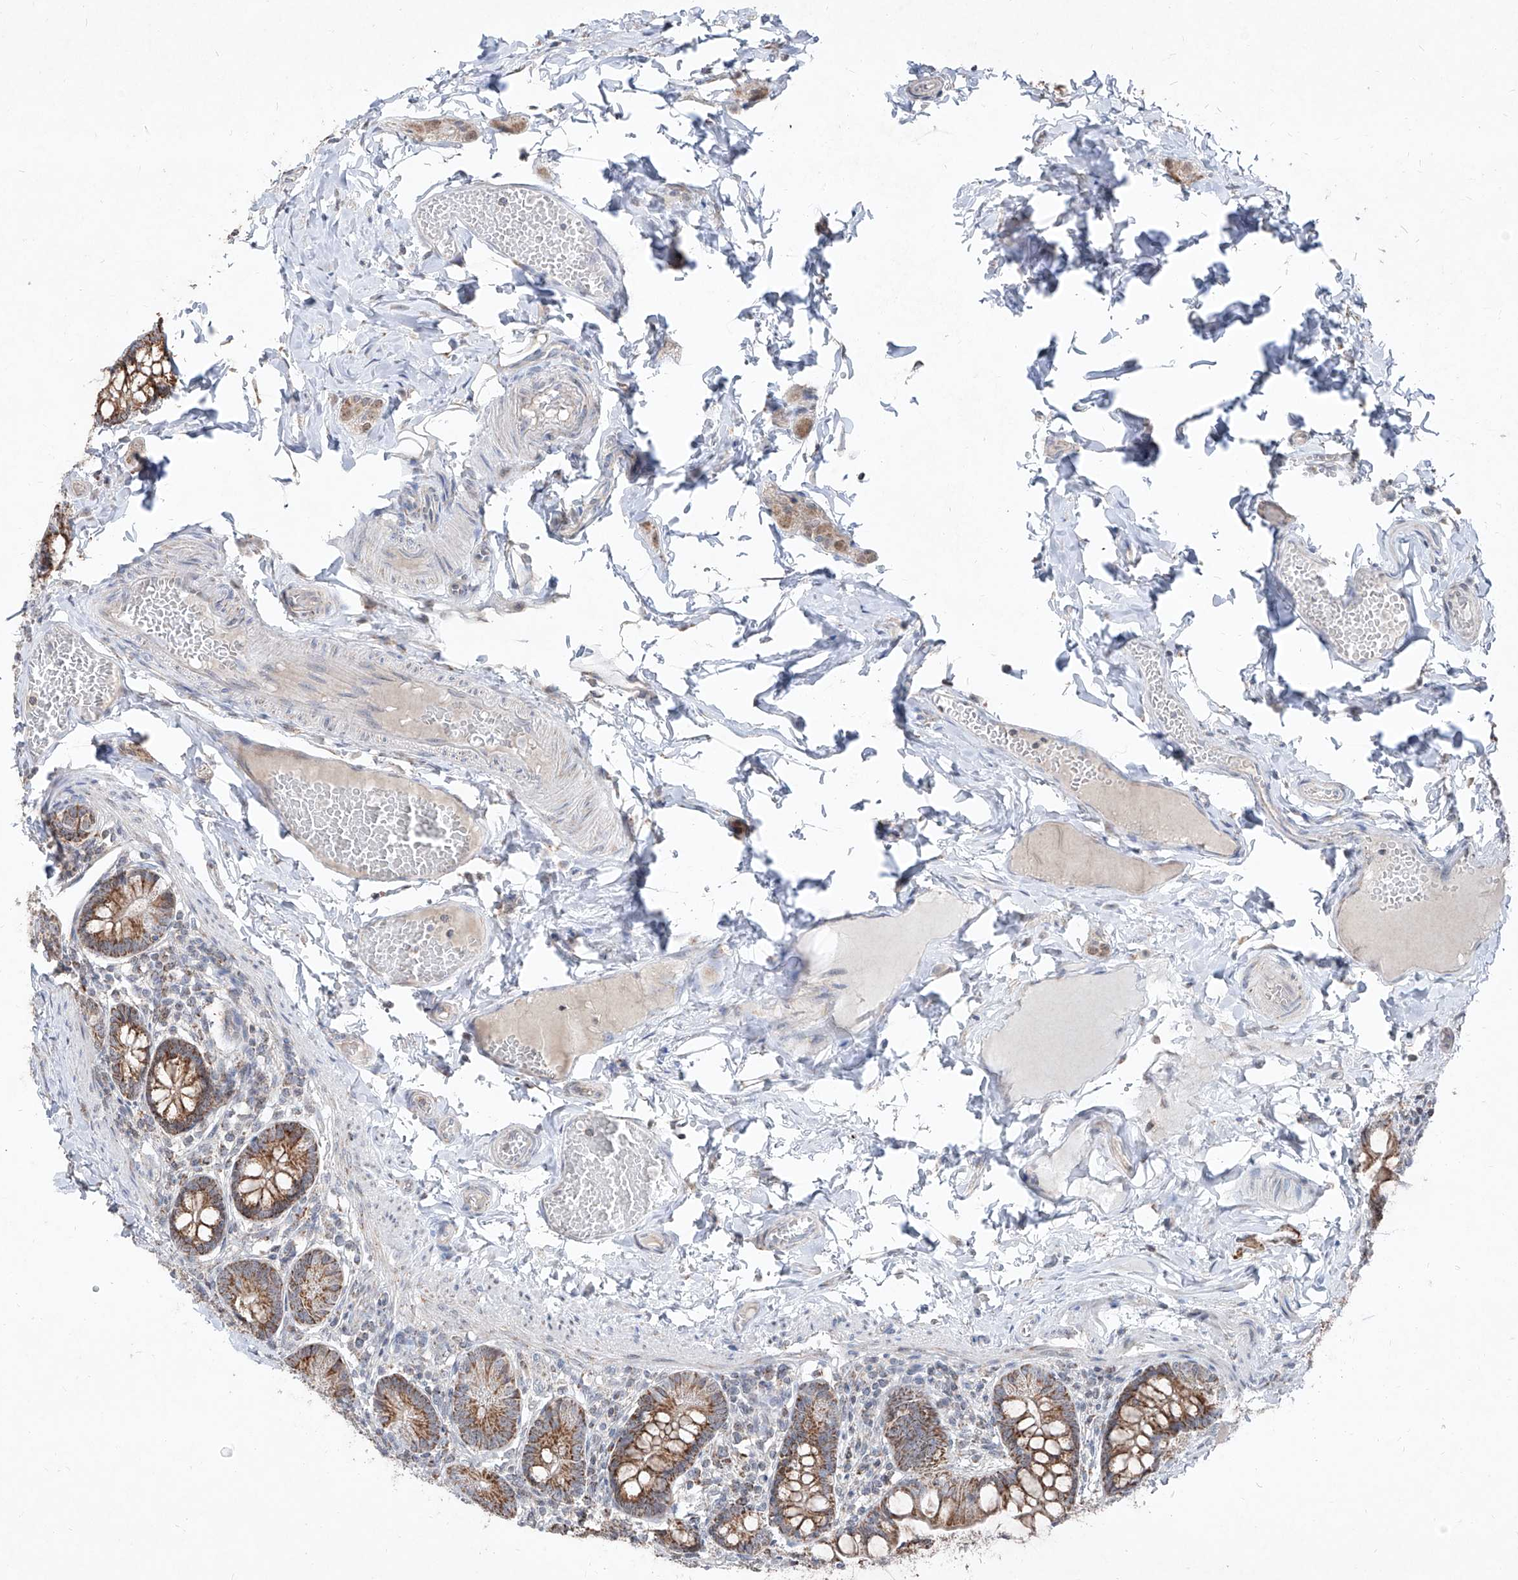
{"staining": {"intensity": "strong", "quantity": ">75%", "location": "cytoplasmic/membranous"}, "tissue": "small intestine", "cell_type": "Glandular cells", "image_type": "normal", "snomed": [{"axis": "morphology", "description": "Normal tissue, NOS"}, {"axis": "topography", "description": "Small intestine"}], "caption": "This image displays immunohistochemistry (IHC) staining of unremarkable human small intestine, with high strong cytoplasmic/membranous expression in approximately >75% of glandular cells.", "gene": "NDUFB3", "patient": {"sex": "male", "age": 7}}